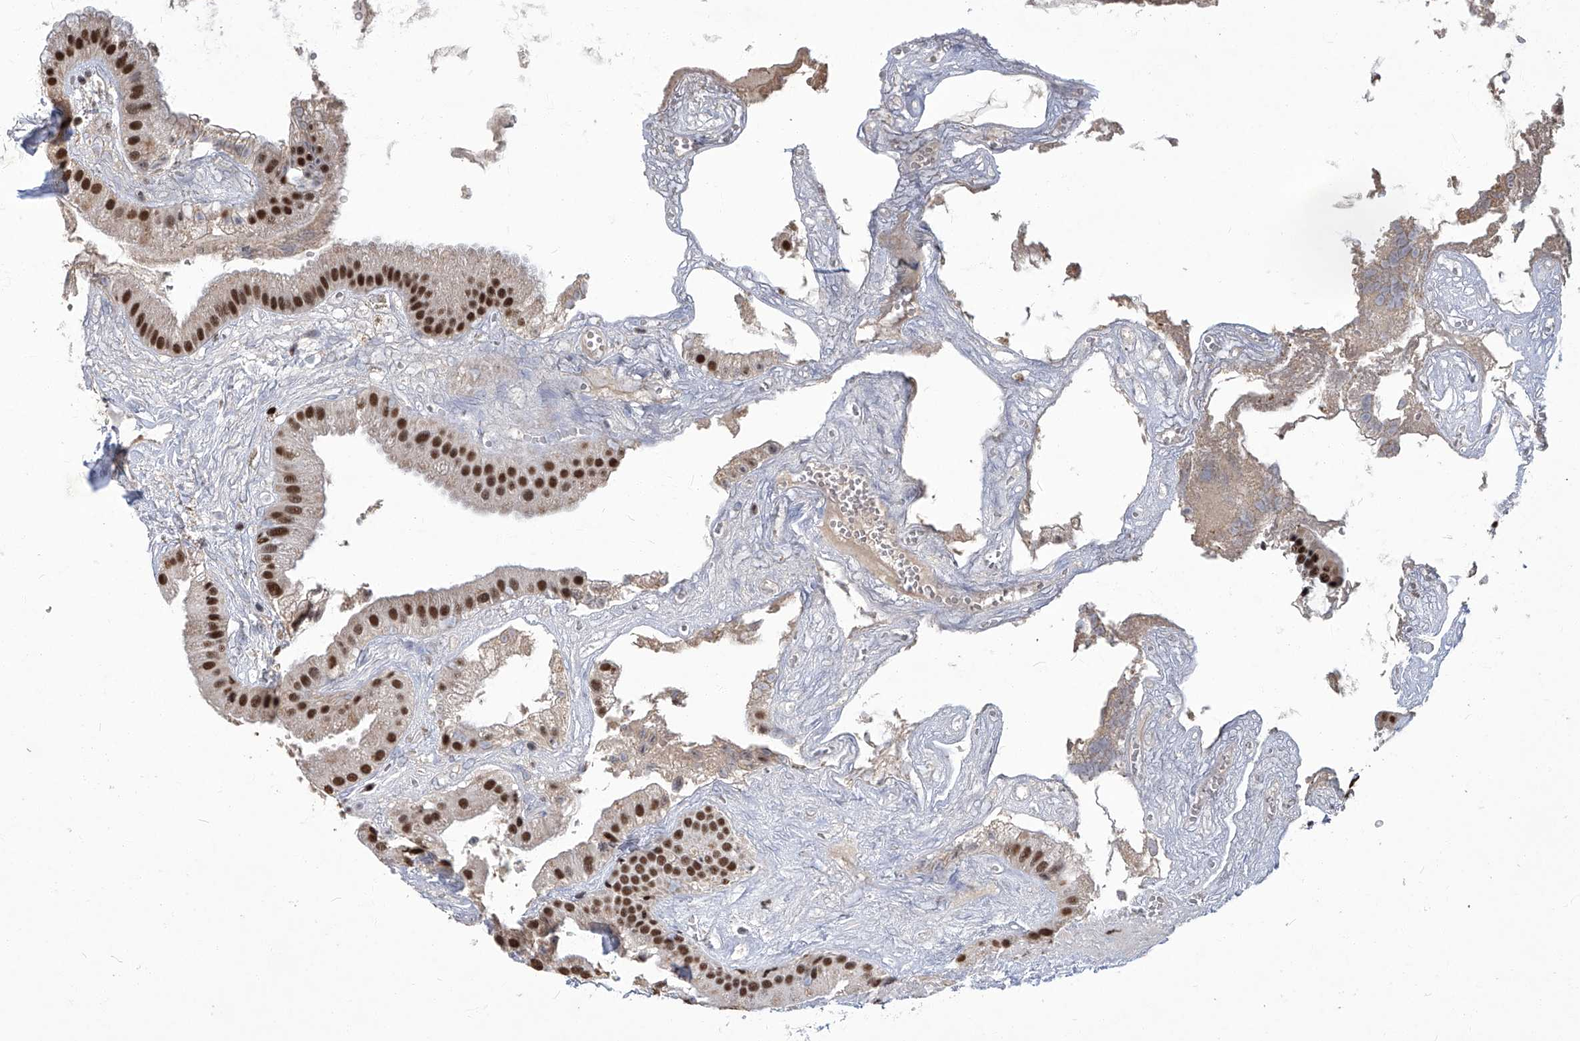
{"staining": {"intensity": "strong", "quantity": ">75%", "location": "nuclear"}, "tissue": "gallbladder", "cell_type": "Glandular cells", "image_type": "normal", "snomed": [{"axis": "morphology", "description": "Normal tissue, NOS"}, {"axis": "topography", "description": "Gallbladder"}], "caption": "A high-resolution histopathology image shows immunohistochemistry (IHC) staining of benign gallbladder, which reveals strong nuclear positivity in approximately >75% of glandular cells. (Stains: DAB (3,3'-diaminobenzidine) in brown, nuclei in blue, Microscopy: brightfield microscopy at high magnification).", "gene": "HBP1", "patient": {"sex": "male", "age": 55}}